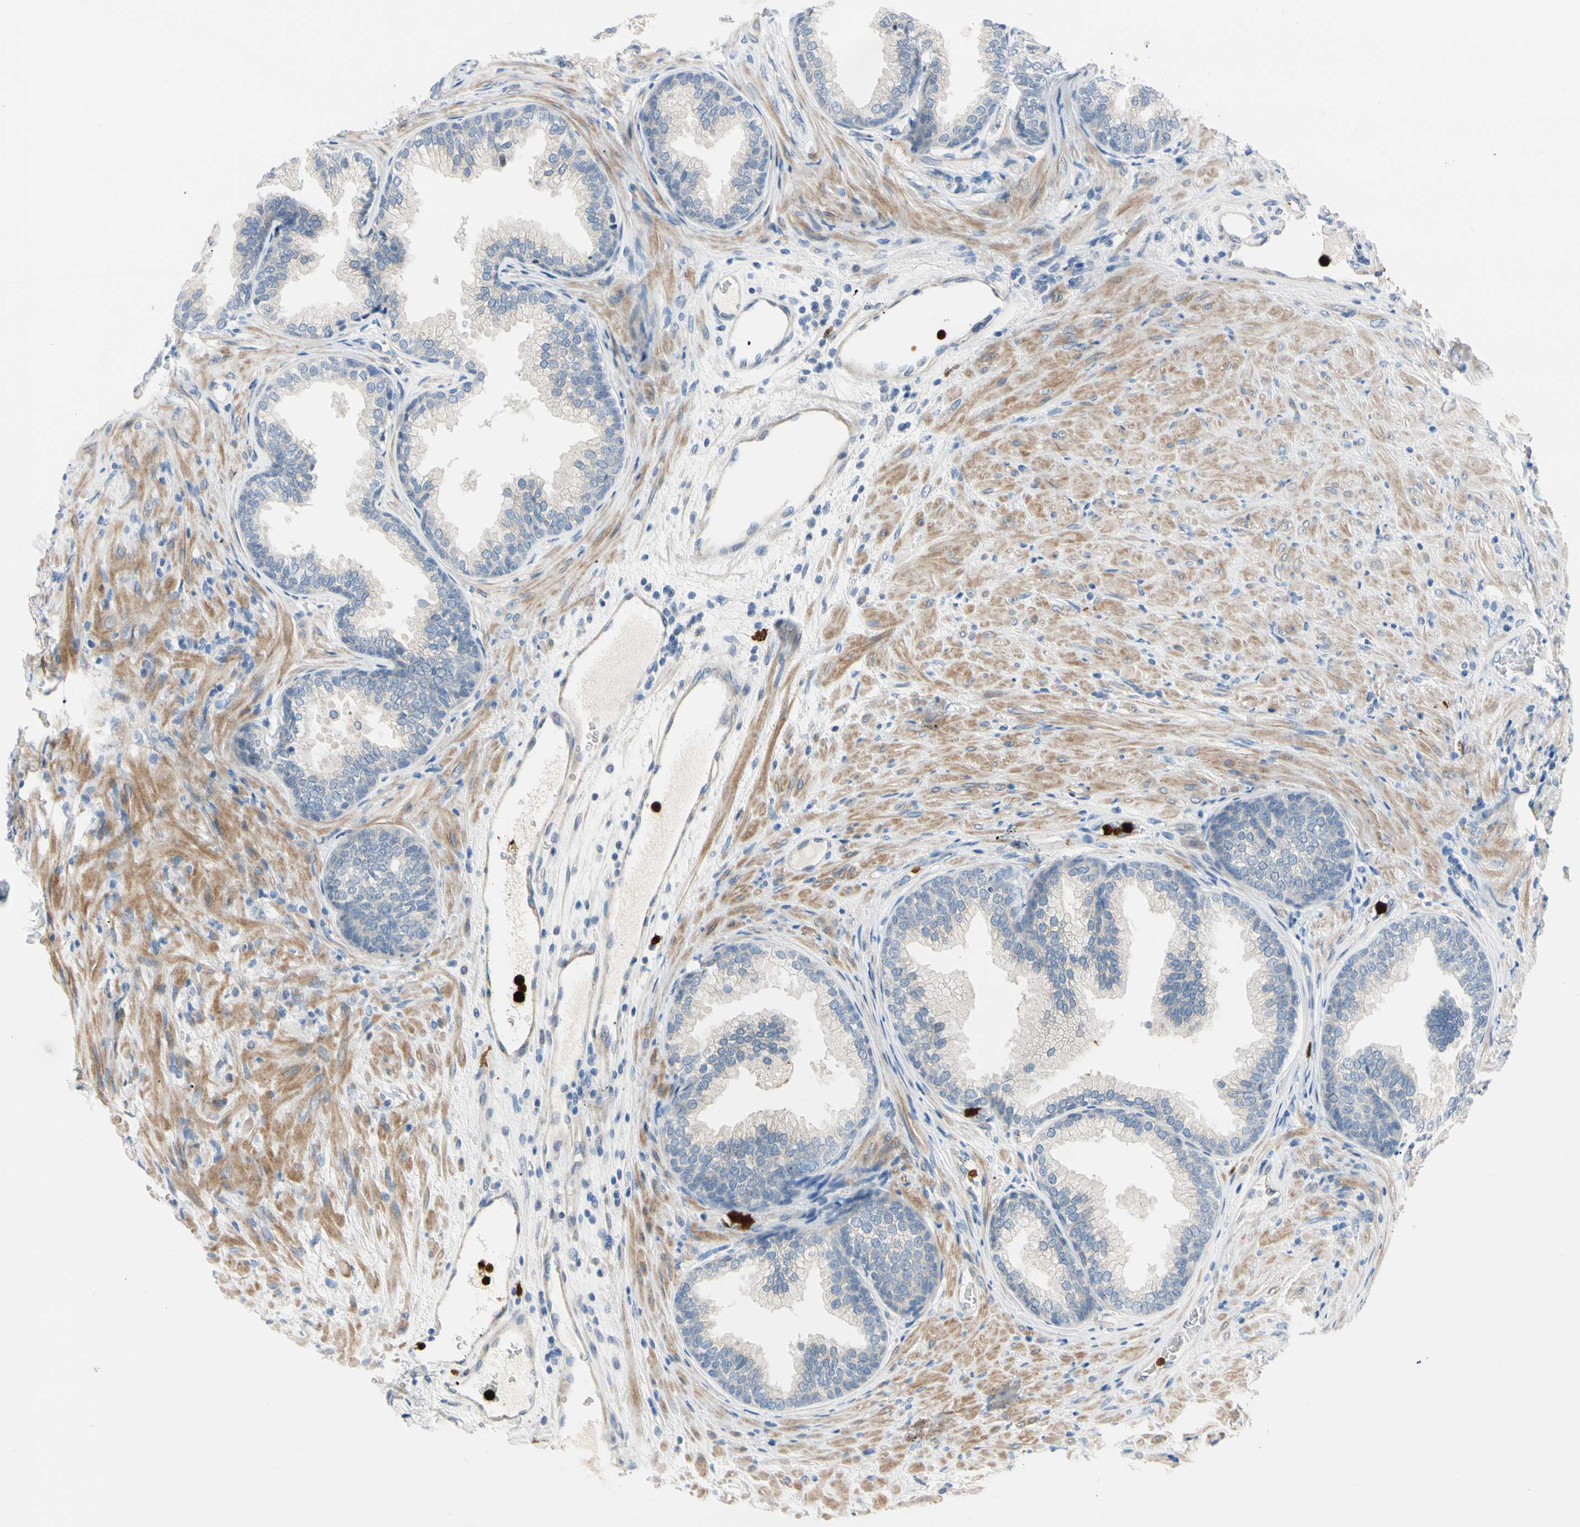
{"staining": {"intensity": "moderate", "quantity": ">75%", "location": "cytoplasmic/membranous"}, "tissue": "prostate", "cell_type": "Glandular cells", "image_type": "normal", "snomed": [{"axis": "morphology", "description": "Normal tissue, NOS"}, {"axis": "topography", "description": "Prostate"}], "caption": "A brown stain labels moderate cytoplasmic/membranous positivity of a protein in glandular cells of unremarkable human prostate. The protein of interest is stained brown, and the nuclei are stained in blue (DAB (3,3'-diaminobenzidine) IHC with brightfield microscopy, high magnification).", "gene": "TRAF5", "patient": {"sex": "male", "age": 76}}